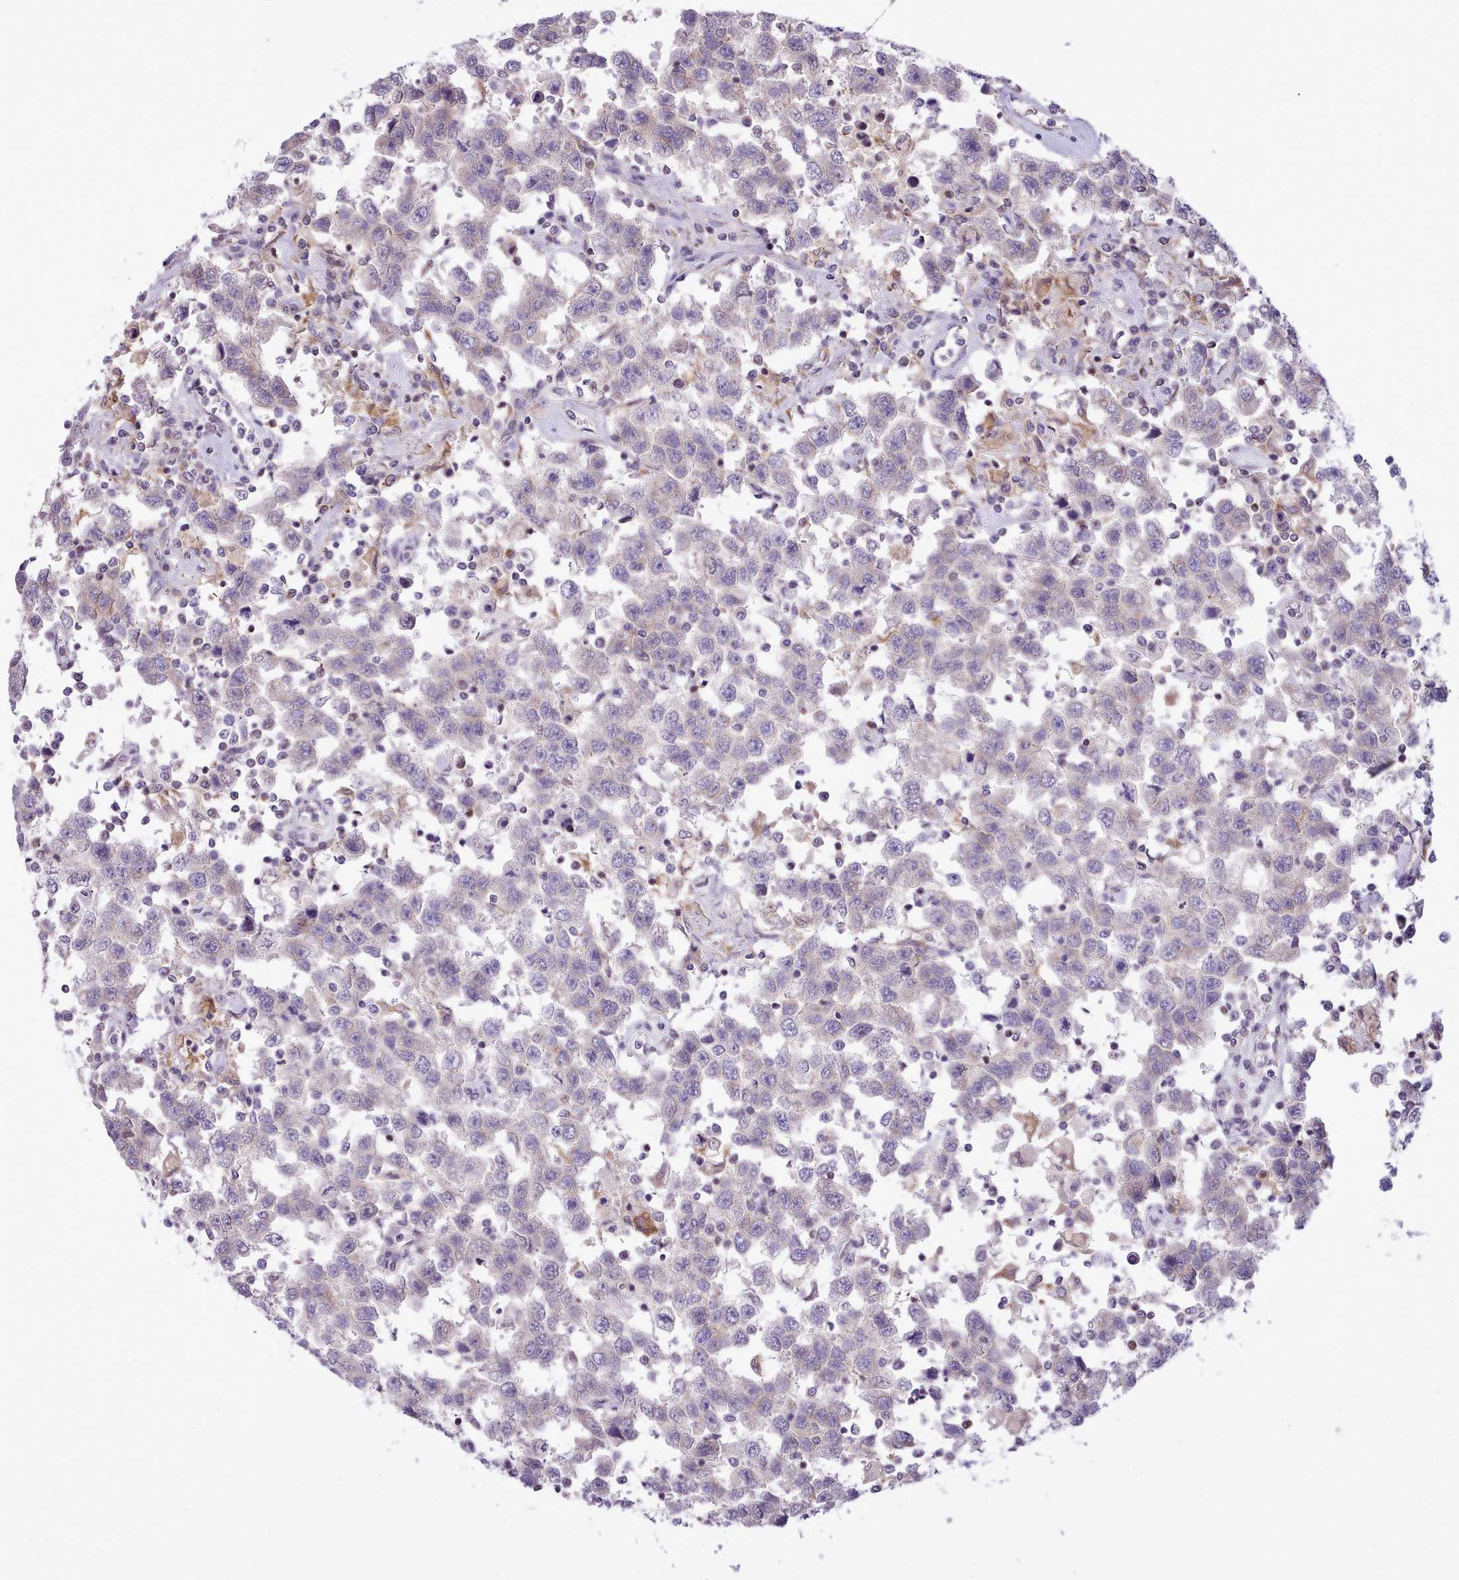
{"staining": {"intensity": "negative", "quantity": "none", "location": "none"}, "tissue": "testis cancer", "cell_type": "Tumor cells", "image_type": "cancer", "snomed": [{"axis": "morphology", "description": "Seminoma, NOS"}, {"axis": "topography", "description": "Testis"}], "caption": "The micrograph shows no staining of tumor cells in testis cancer.", "gene": "CYP2A13", "patient": {"sex": "male", "age": 41}}